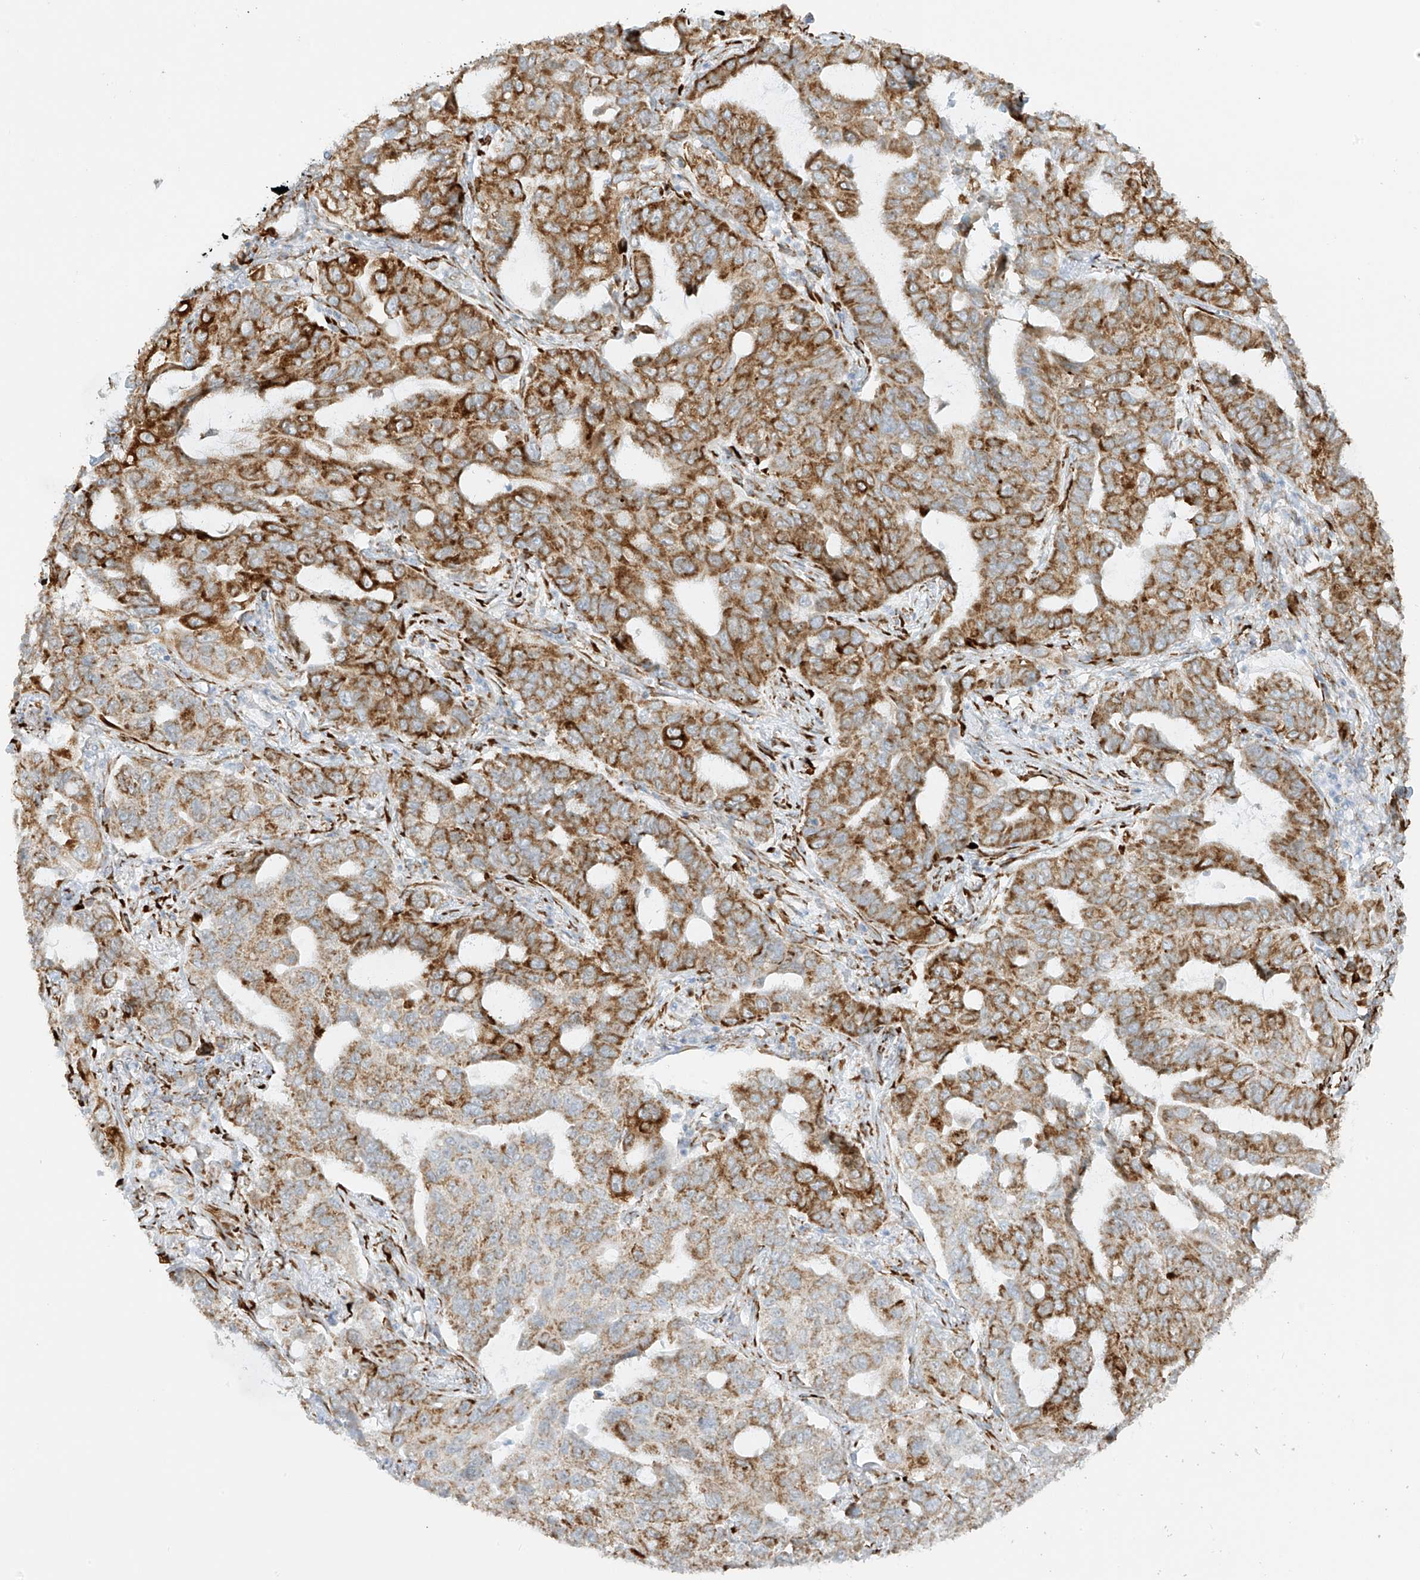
{"staining": {"intensity": "strong", "quantity": ">75%", "location": "cytoplasmic/membranous"}, "tissue": "lung cancer", "cell_type": "Tumor cells", "image_type": "cancer", "snomed": [{"axis": "morphology", "description": "Adenocarcinoma, NOS"}, {"axis": "topography", "description": "Lung"}], "caption": "Immunohistochemical staining of human lung cancer (adenocarcinoma) demonstrates high levels of strong cytoplasmic/membranous protein staining in about >75% of tumor cells.", "gene": "LRRC59", "patient": {"sex": "male", "age": 64}}